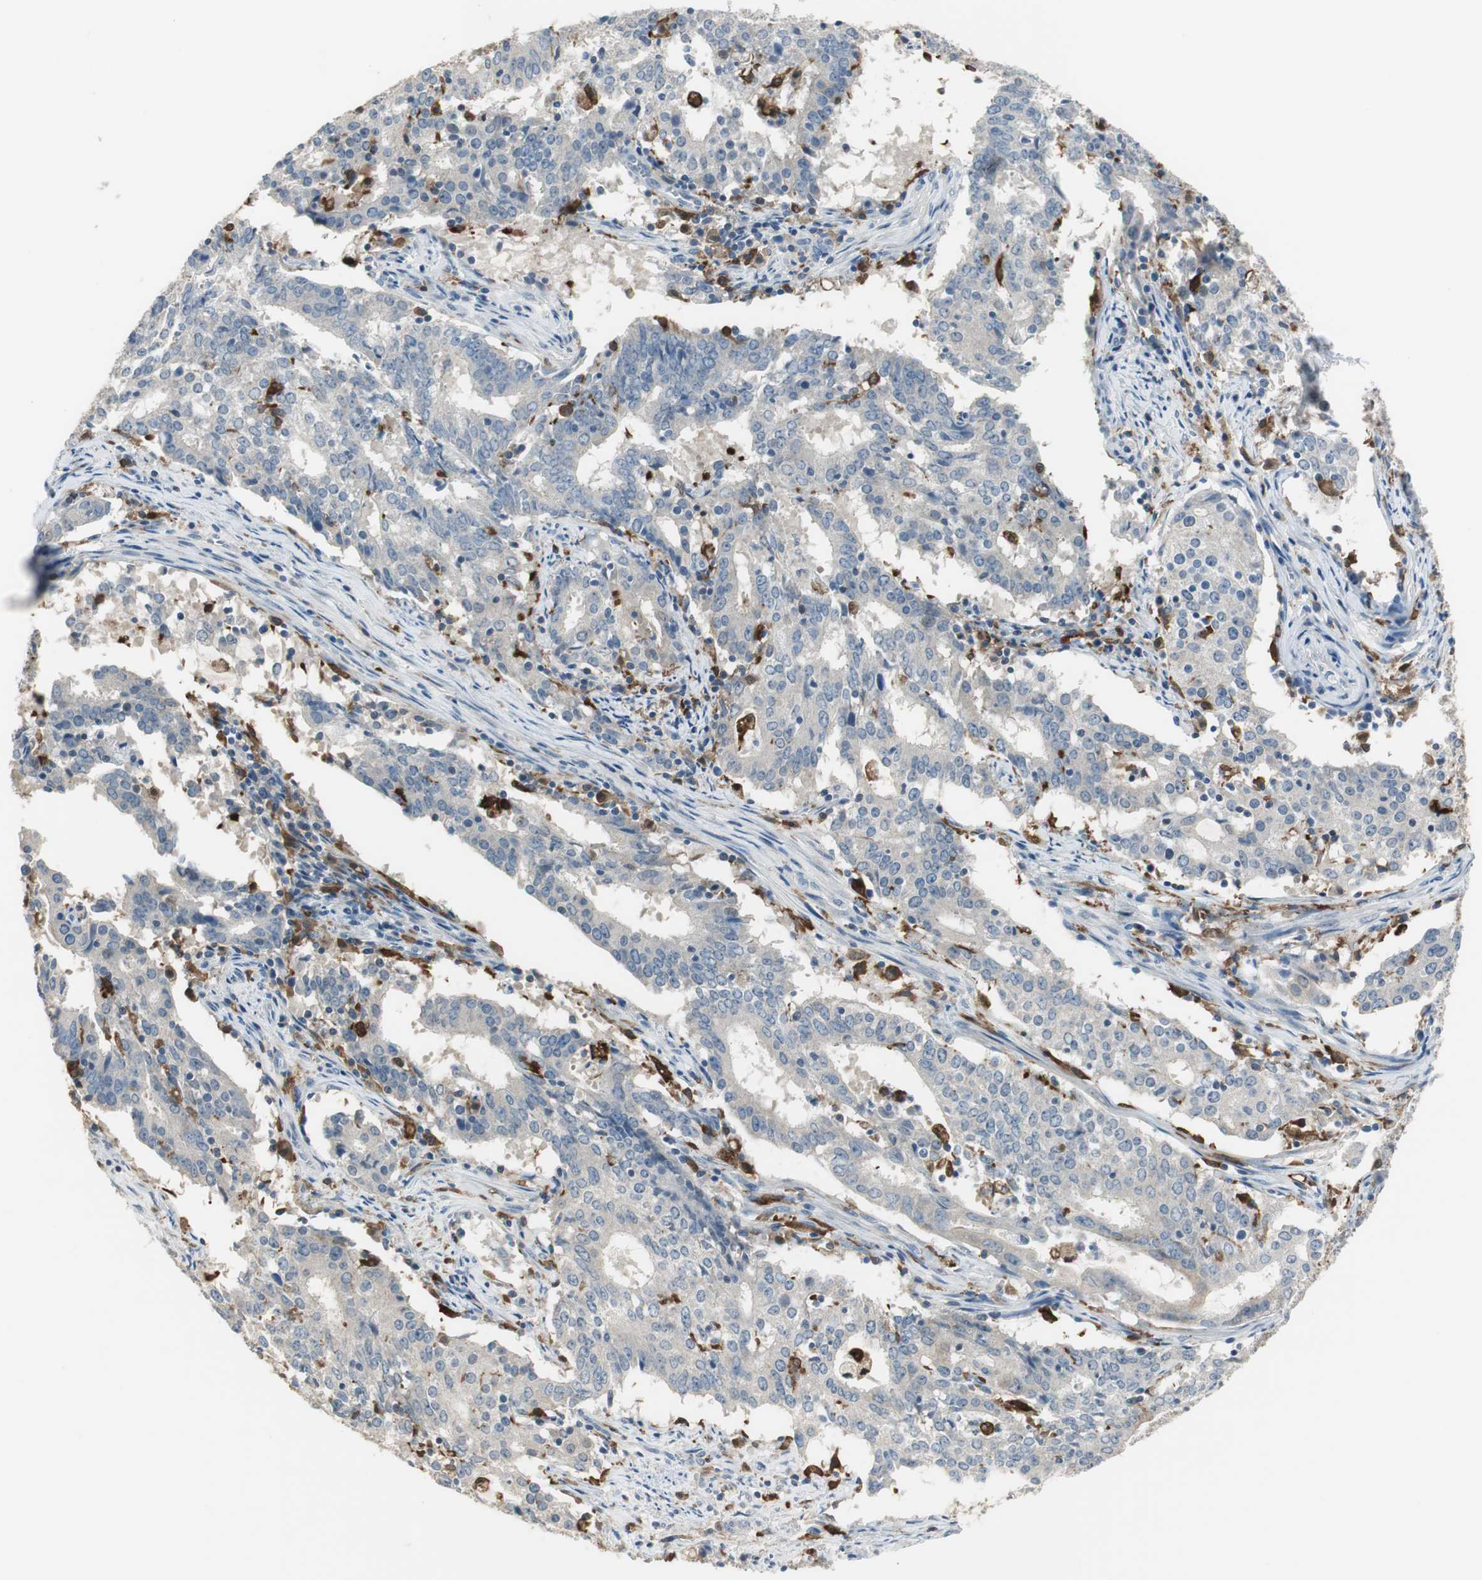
{"staining": {"intensity": "negative", "quantity": "none", "location": "none"}, "tissue": "cervical cancer", "cell_type": "Tumor cells", "image_type": "cancer", "snomed": [{"axis": "morphology", "description": "Adenocarcinoma, NOS"}, {"axis": "topography", "description": "Cervix"}], "caption": "Immunohistochemistry histopathology image of neoplastic tissue: cervical adenocarcinoma stained with DAB reveals no significant protein positivity in tumor cells. The staining was performed using DAB to visualize the protein expression in brown, while the nuclei were stained in blue with hematoxylin (Magnification: 20x).", "gene": "MSTO1", "patient": {"sex": "female", "age": 44}}